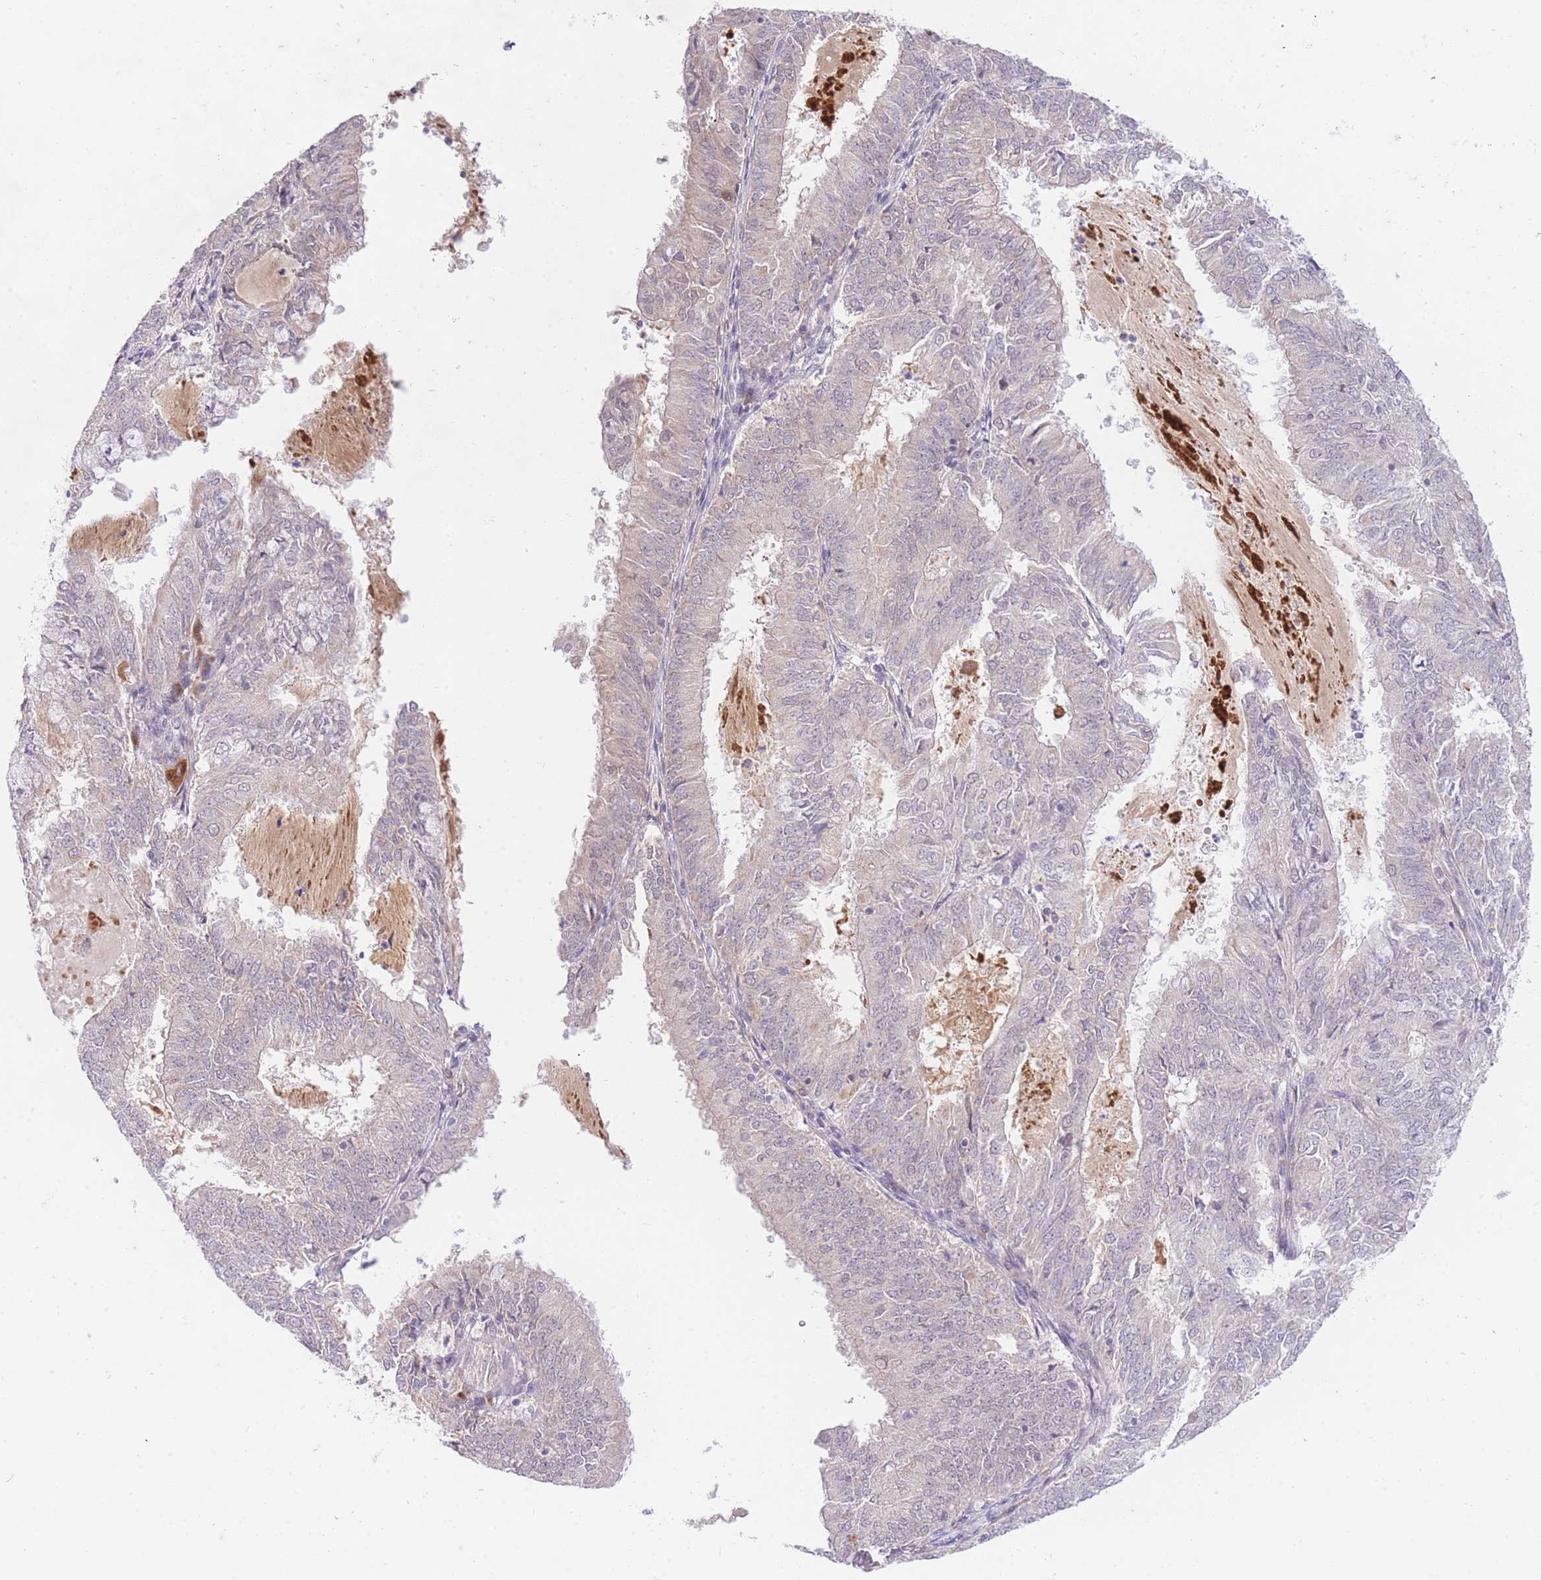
{"staining": {"intensity": "negative", "quantity": "none", "location": "none"}, "tissue": "endometrial cancer", "cell_type": "Tumor cells", "image_type": "cancer", "snomed": [{"axis": "morphology", "description": "Adenocarcinoma, NOS"}, {"axis": "topography", "description": "Endometrium"}], "caption": "Endometrial cancer stained for a protein using immunohistochemistry (IHC) demonstrates no staining tumor cells.", "gene": "SLC25A33", "patient": {"sex": "female", "age": 57}}